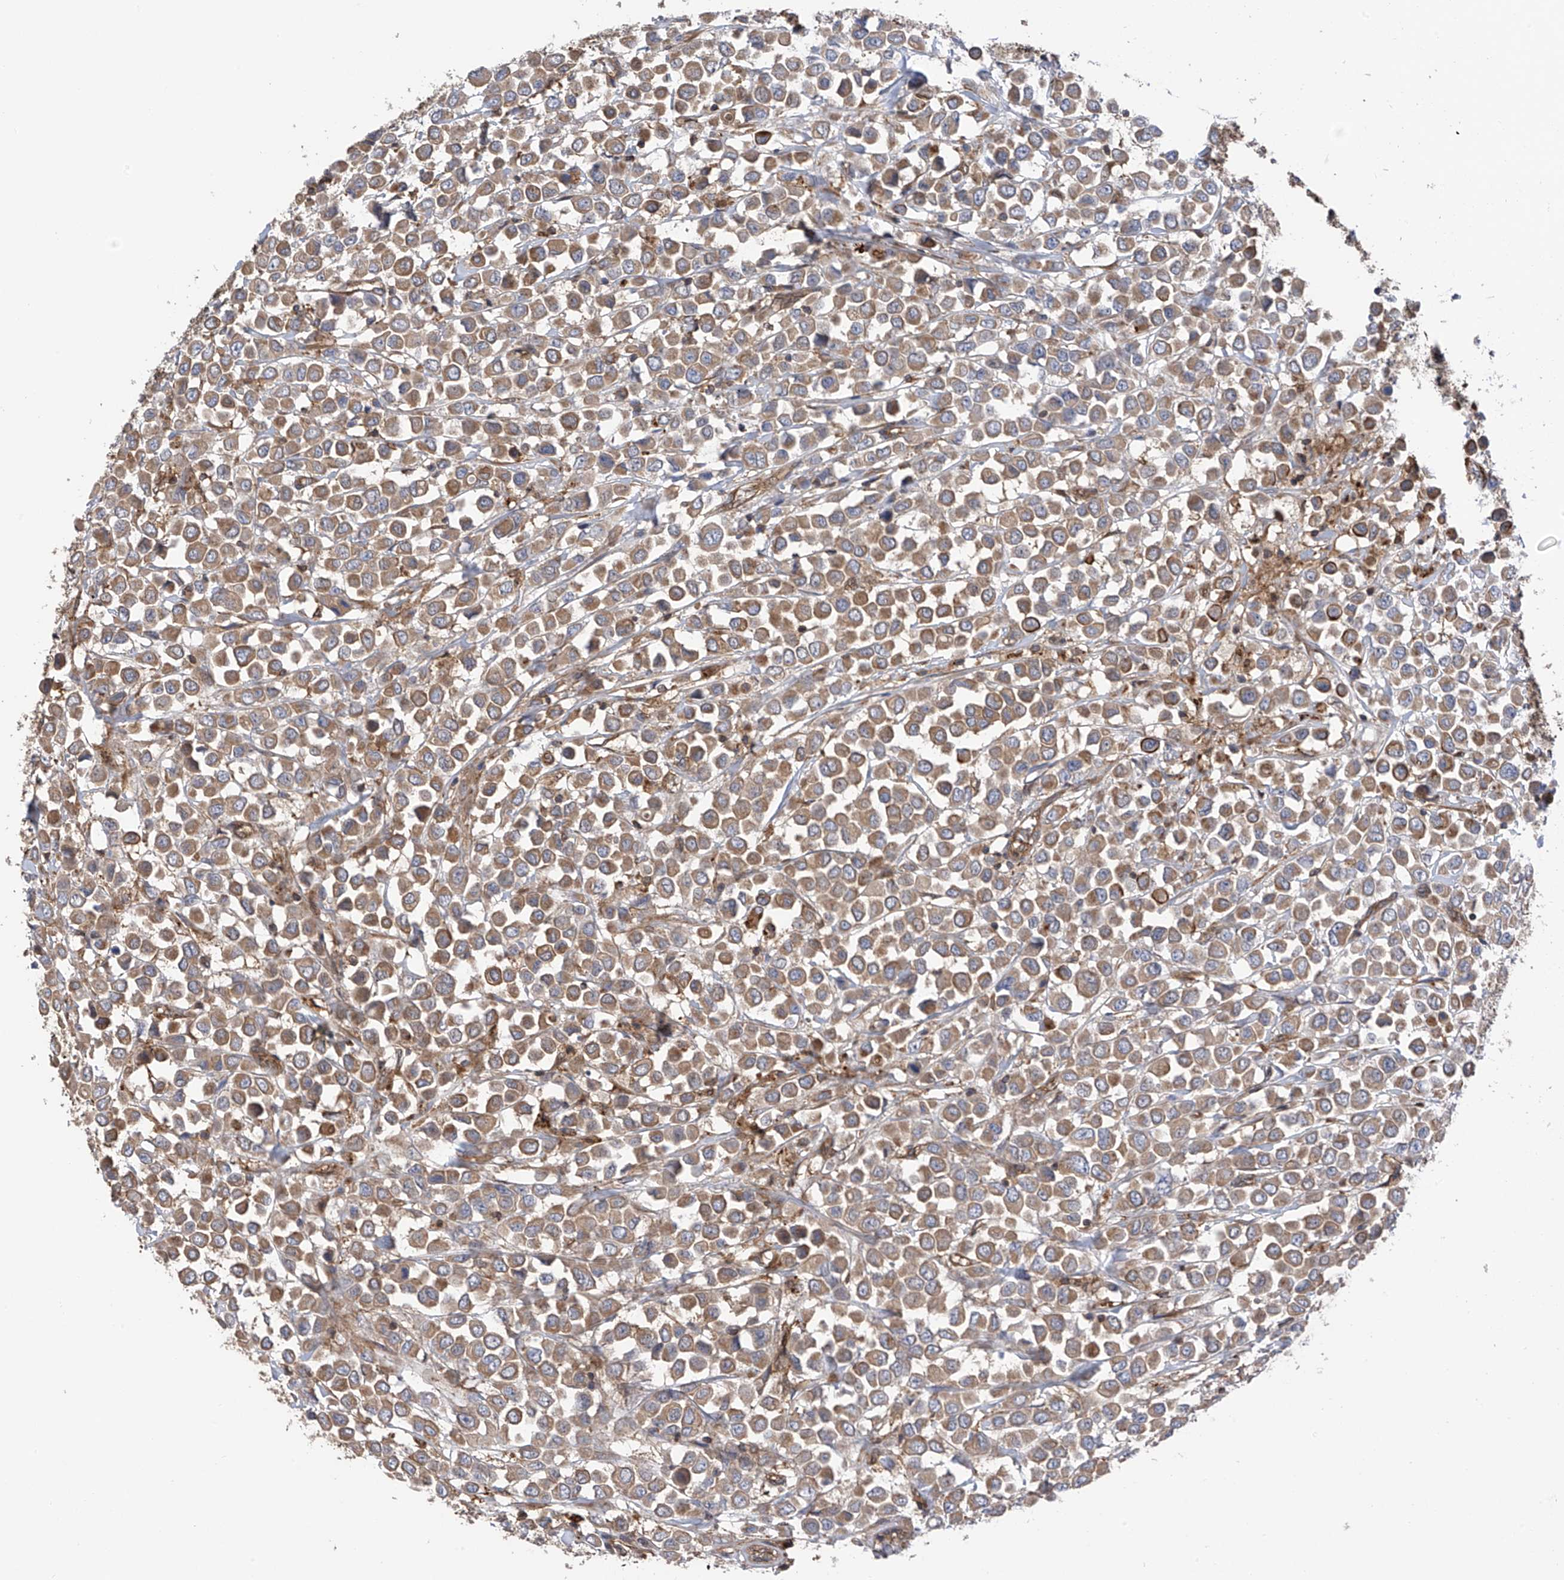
{"staining": {"intensity": "moderate", "quantity": ">75%", "location": "cytoplasmic/membranous"}, "tissue": "breast cancer", "cell_type": "Tumor cells", "image_type": "cancer", "snomed": [{"axis": "morphology", "description": "Duct carcinoma"}, {"axis": "topography", "description": "Breast"}], "caption": "High-magnification brightfield microscopy of breast invasive ductal carcinoma stained with DAB (3,3'-diaminobenzidine) (brown) and counterstained with hematoxylin (blue). tumor cells exhibit moderate cytoplasmic/membranous expression is identified in about>75% of cells.", "gene": "CHPF", "patient": {"sex": "female", "age": 61}}